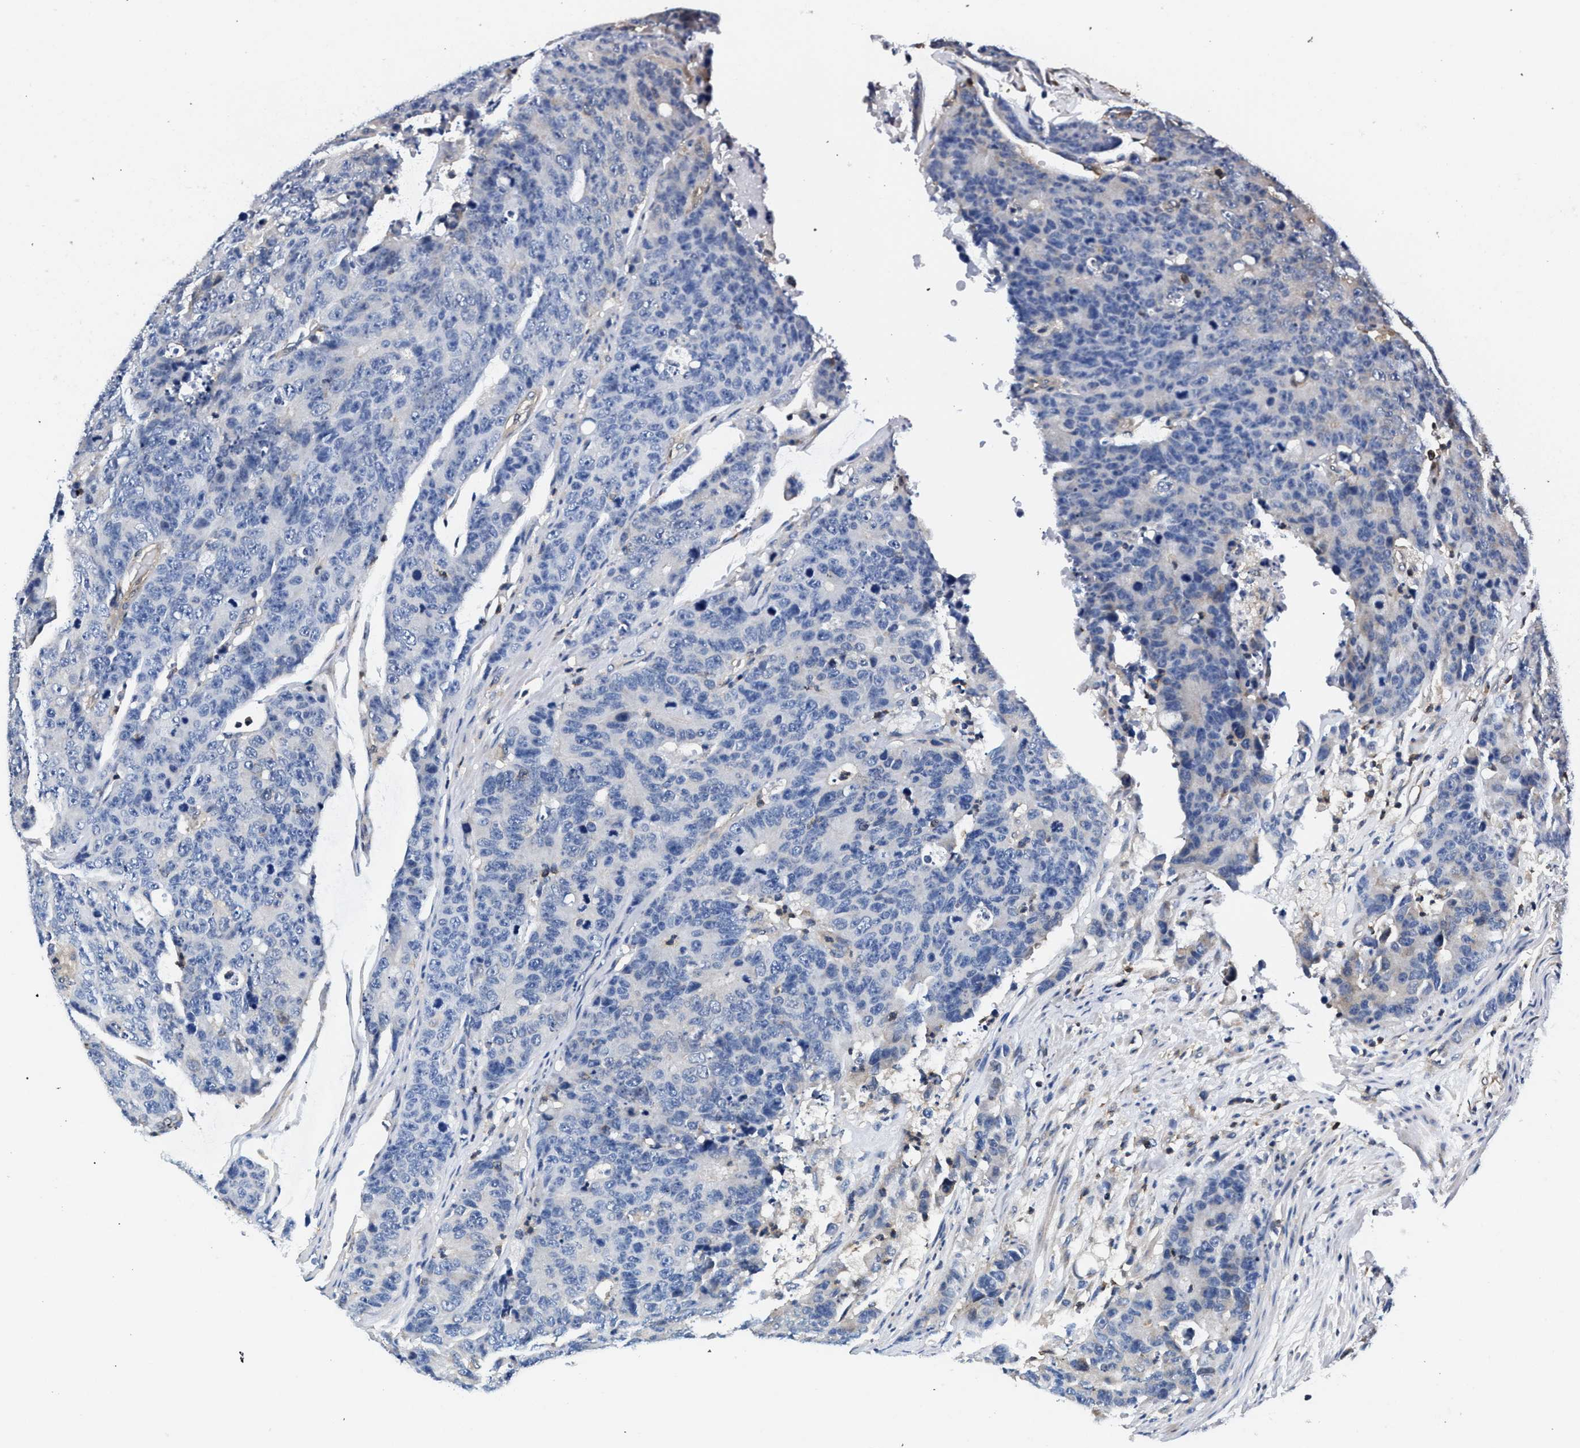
{"staining": {"intensity": "negative", "quantity": "none", "location": "none"}, "tissue": "colorectal cancer", "cell_type": "Tumor cells", "image_type": "cancer", "snomed": [{"axis": "morphology", "description": "Adenocarcinoma, NOS"}, {"axis": "topography", "description": "Colon"}], "caption": "Immunohistochemistry (IHC) image of neoplastic tissue: human colorectal cancer stained with DAB exhibits no significant protein positivity in tumor cells.", "gene": "LASP1", "patient": {"sex": "female", "age": 86}}